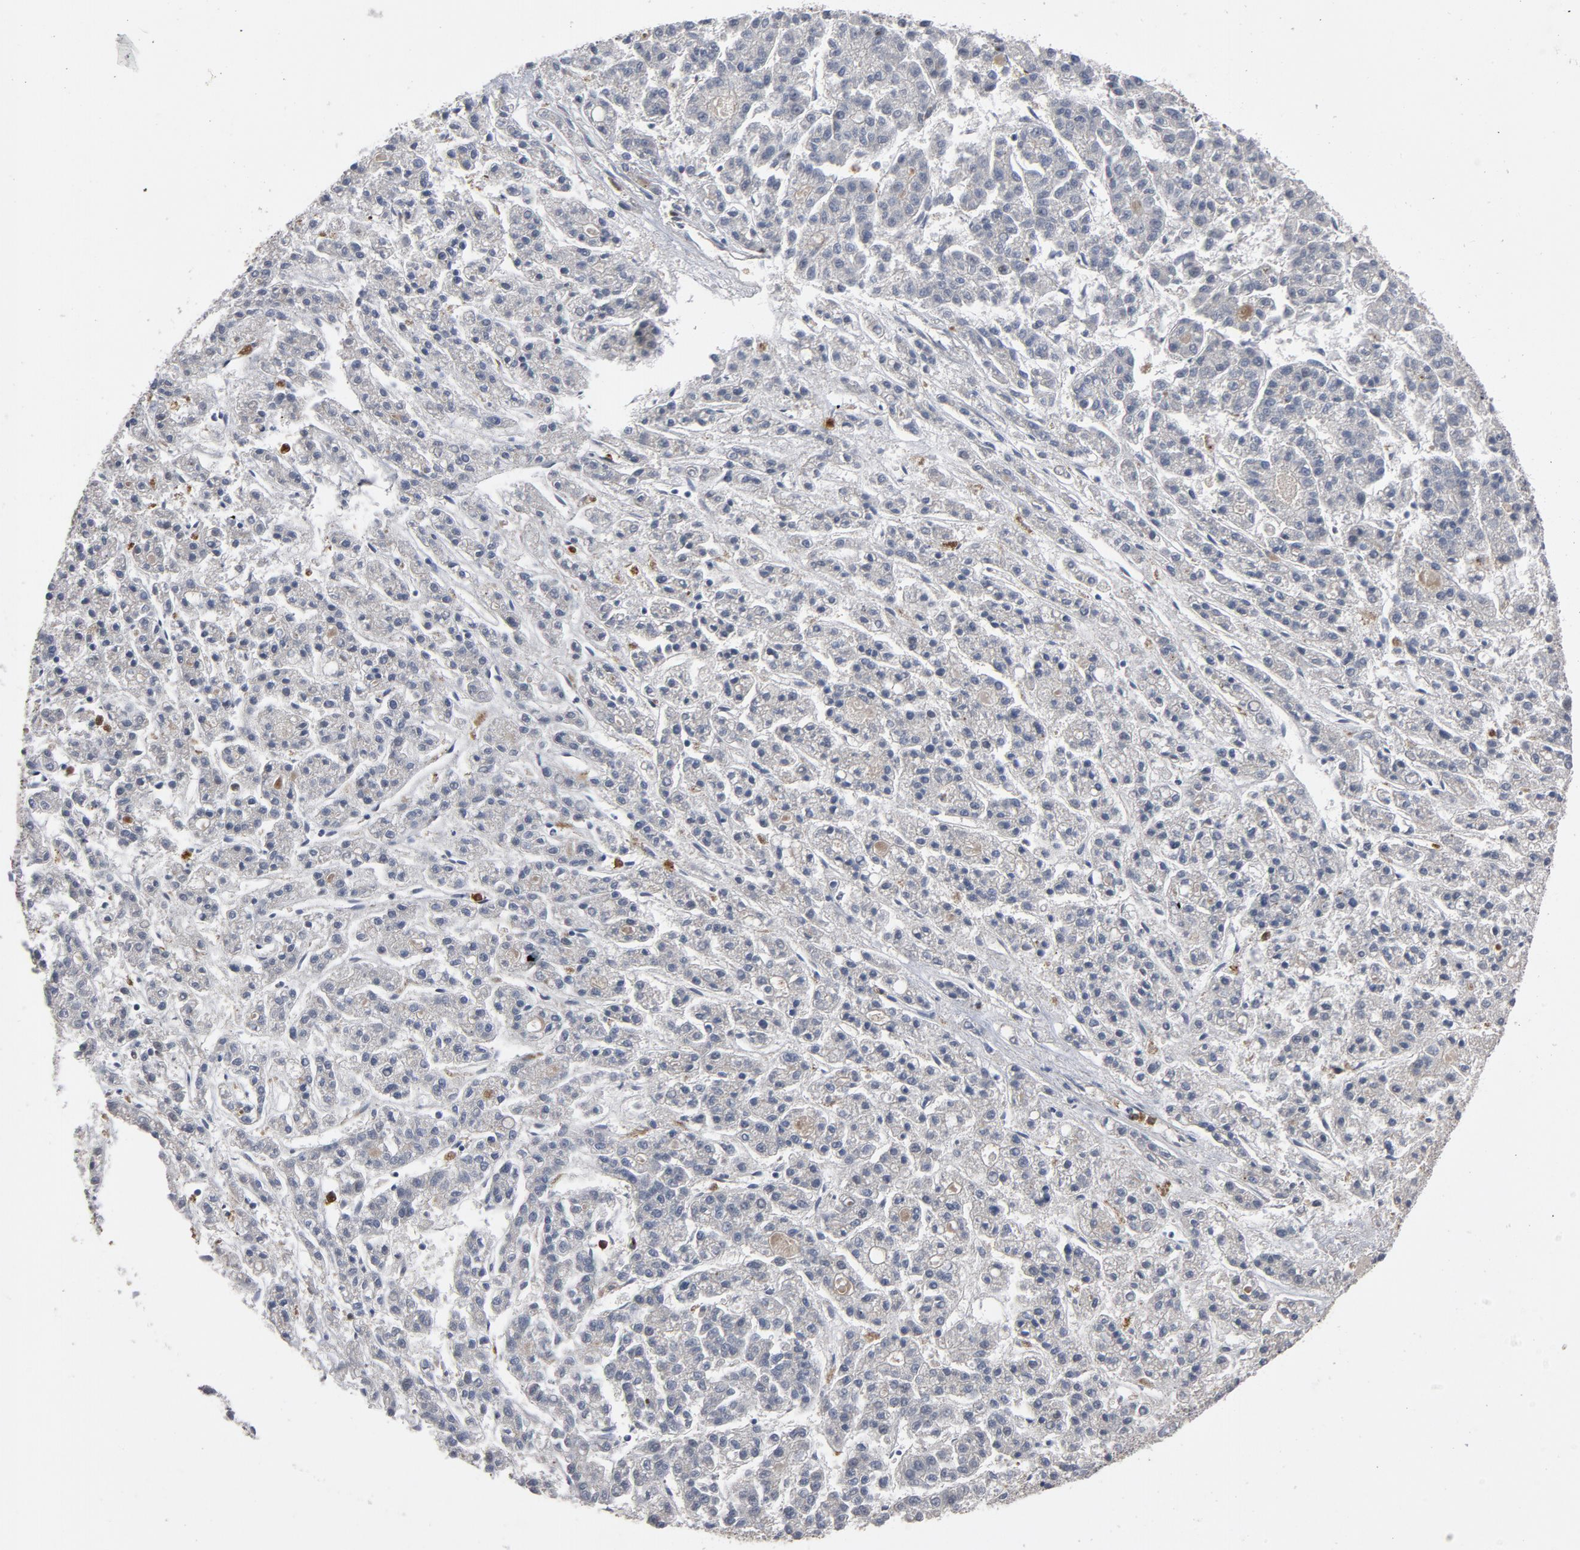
{"staining": {"intensity": "negative", "quantity": "none", "location": "none"}, "tissue": "liver cancer", "cell_type": "Tumor cells", "image_type": "cancer", "snomed": [{"axis": "morphology", "description": "Carcinoma, Hepatocellular, NOS"}, {"axis": "topography", "description": "Liver"}], "caption": "Photomicrograph shows no significant protein staining in tumor cells of liver cancer.", "gene": "RTL5", "patient": {"sex": "male", "age": 70}}